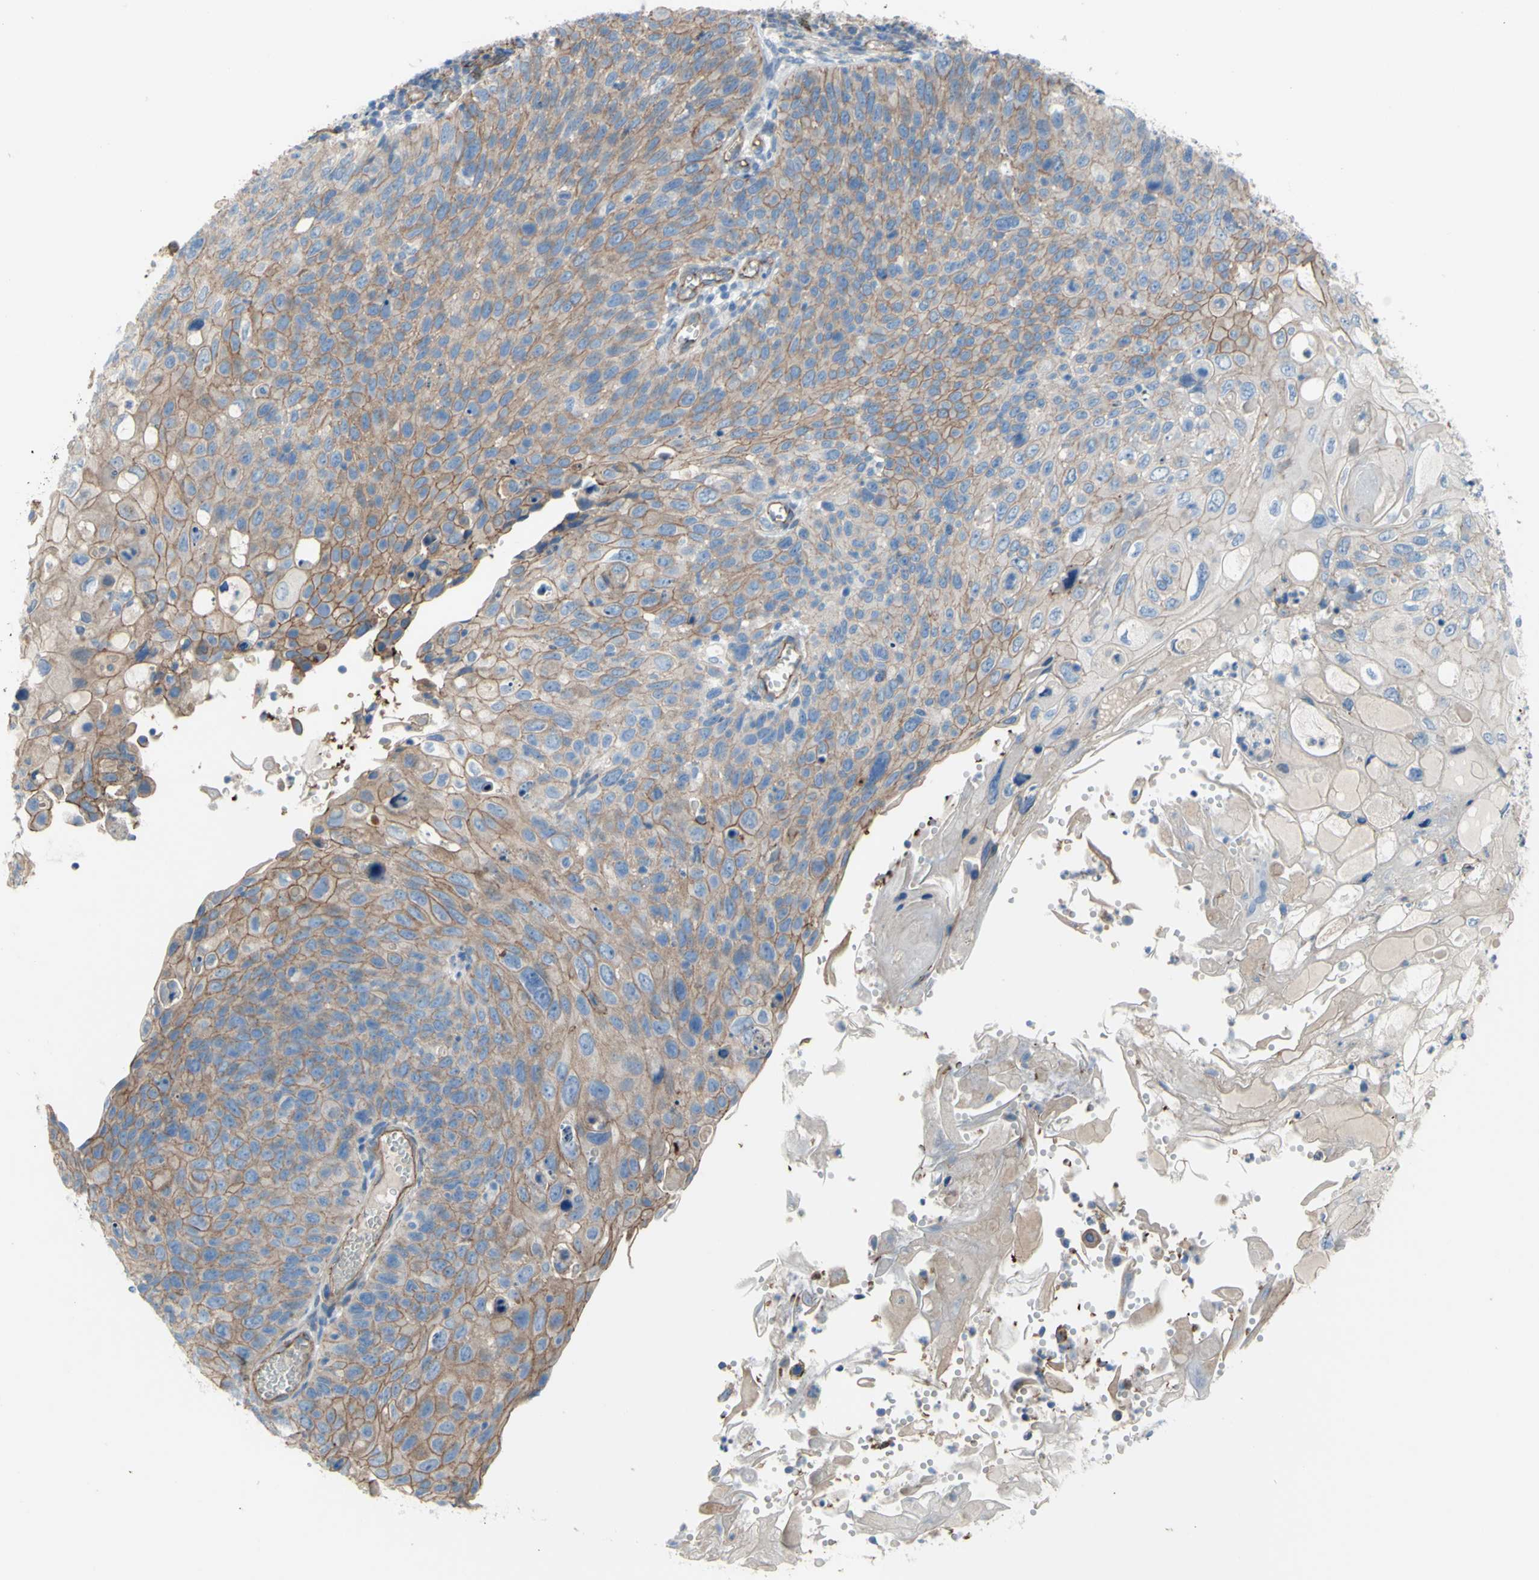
{"staining": {"intensity": "moderate", "quantity": ">75%", "location": "cytoplasmic/membranous"}, "tissue": "cervical cancer", "cell_type": "Tumor cells", "image_type": "cancer", "snomed": [{"axis": "morphology", "description": "Squamous cell carcinoma, NOS"}, {"axis": "topography", "description": "Cervix"}], "caption": "Protein expression analysis of human cervical cancer (squamous cell carcinoma) reveals moderate cytoplasmic/membranous expression in about >75% of tumor cells. (DAB (3,3'-diaminobenzidine) = brown stain, brightfield microscopy at high magnification).", "gene": "TPBG", "patient": {"sex": "female", "age": 70}}